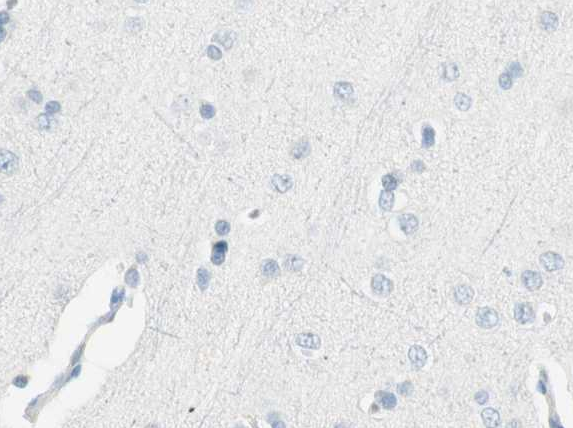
{"staining": {"intensity": "negative", "quantity": "none", "location": "none"}, "tissue": "cerebral cortex", "cell_type": "Endothelial cells", "image_type": "normal", "snomed": [{"axis": "morphology", "description": "Normal tissue, NOS"}, {"axis": "topography", "description": "Cerebral cortex"}], "caption": "DAB immunohistochemical staining of benign human cerebral cortex demonstrates no significant staining in endothelial cells. The staining is performed using DAB brown chromogen with nuclei counter-stained in using hematoxylin.", "gene": "MLLT10", "patient": {"sex": "male", "age": 62}}